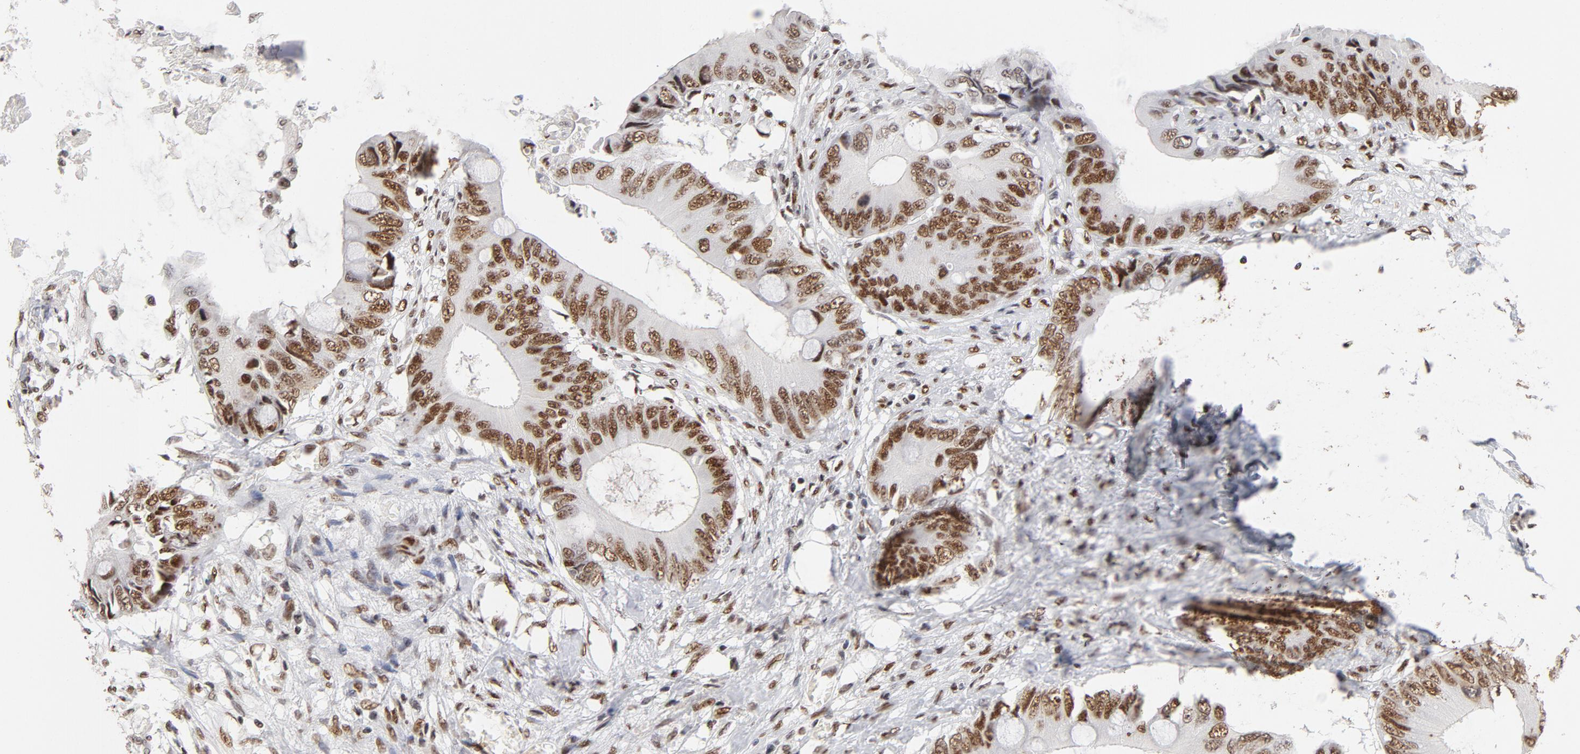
{"staining": {"intensity": "moderate", "quantity": ">75%", "location": "nuclear"}, "tissue": "colorectal cancer", "cell_type": "Tumor cells", "image_type": "cancer", "snomed": [{"axis": "morphology", "description": "Normal tissue, NOS"}, {"axis": "morphology", "description": "Adenocarcinoma, NOS"}, {"axis": "topography", "description": "Rectum"}, {"axis": "topography", "description": "Peripheral nerve tissue"}], "caption": "IHC of adenocarcinoma (colorectal) shows medium levels of moderate nuclear staining in about >75% of tumor cells. The protein is stained brown, and the nuclei are stained in blue (DAB (3,3'-diaminobenzidine) IHC with brightfield microscopy, high magnification).", "gene": "TP53BP1", "patient": {"sex": "female", "age": 77}}